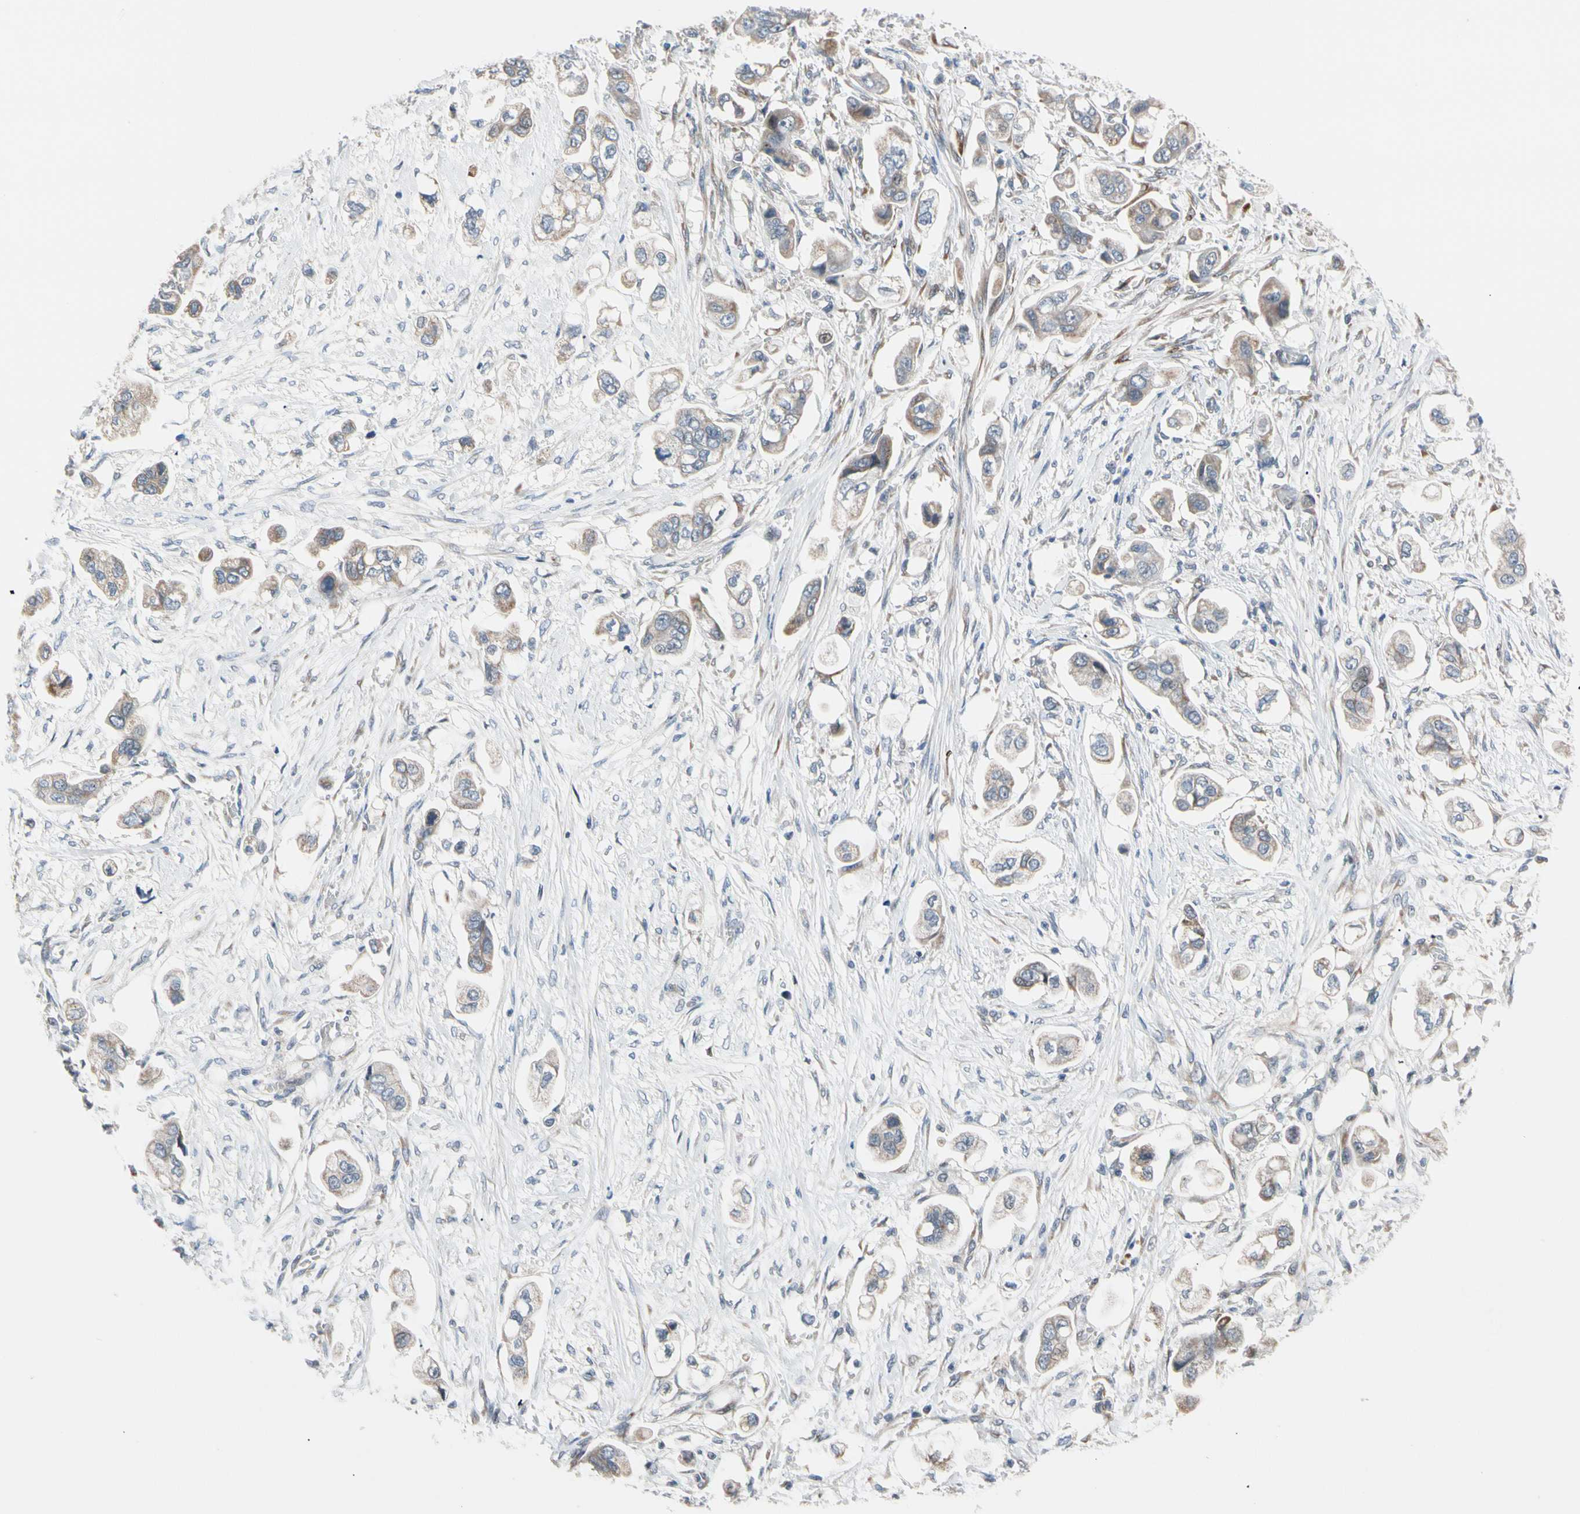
{"staining": {"intensity": "weak", "quantity": ">75%", "location": "cytoplasmic/membranous"}, "tissue": "stomach cancer", "cell_type": "Tumor cells", "image_type": "cancer", "snomed": [{"axis": "morphology", "description": "Adenocarcinoma, NOS"}, {"axis": "topography", "description": "Stomach"}], "caption": "Immunohistochemistry (IHC) photomicrograph of human stomach adenocarcinoma stained for a protein (brown), which displays low levels of weak cytoplasmic/membranous positivity in approximately >75% of tumor cells.", "gene": "MARK1", "patient": {"sex": "male", "age": 62}}